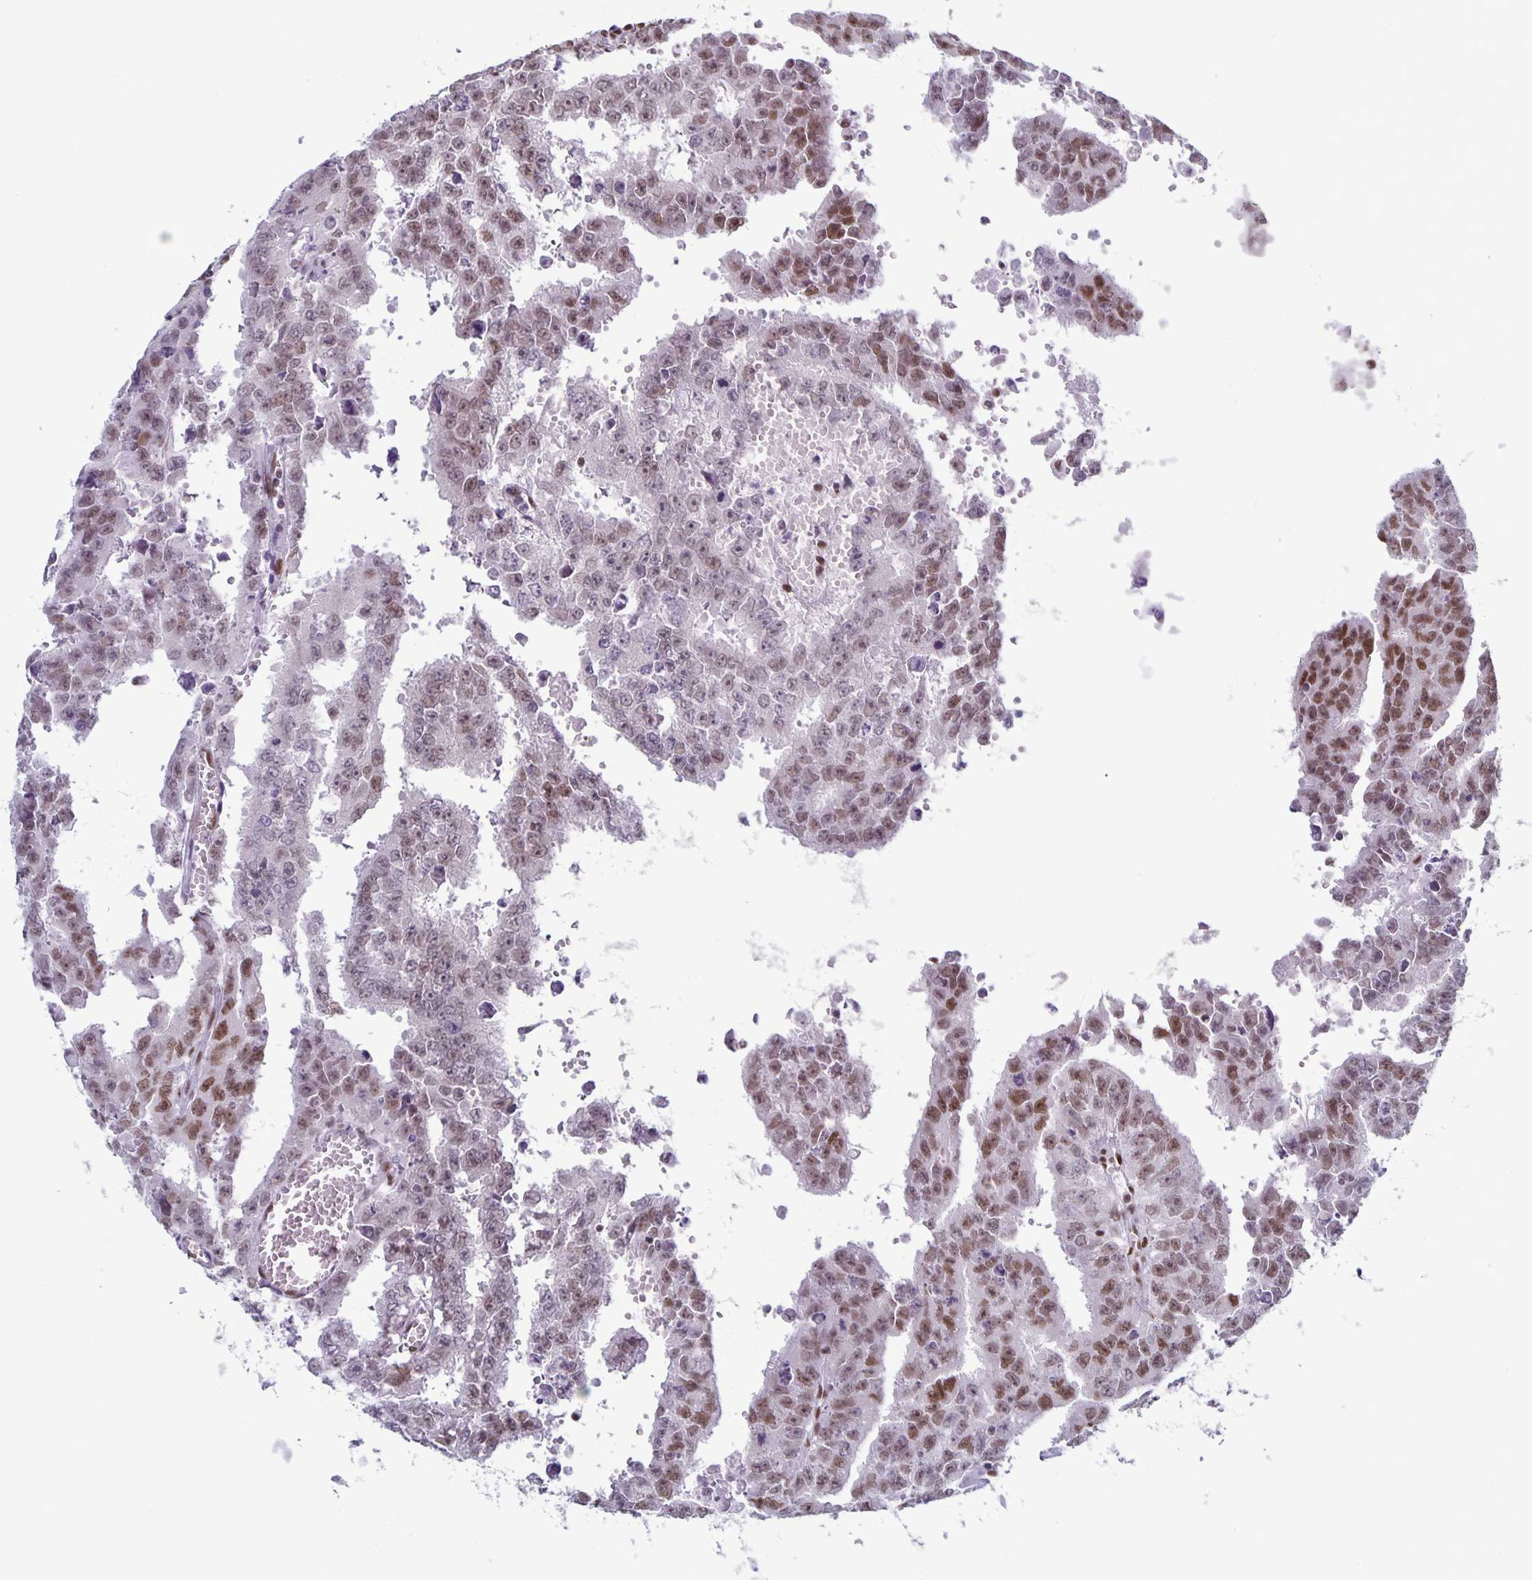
{"staining": {"intensity": "weak", "quantity": ">75%", "location": "nuclear"}, "tissue": "testis cancer", "cell_type": "Tumor cells", "image_type": "cancer", "snomed": [{"axis": "morphology", "description": "Carcinoma, Embryonal, NOS"}, {"axis": "morphology", "description": "Teratoma, malignant, NOS"}, {"axis": "topography", "description": "Testis"}], "caption": "Immunohistochemistry (IHC) of human testis embryonal carcinoma displays low levels of weak nuclear positivity in approximately >75% of tumor cells. (Stains: DAB in brown, nuclei in blue, Microscopy: brightfield microscopy at high magnification).", "gene": "JUND", "patient": {"sex": "male", "age": 24}}